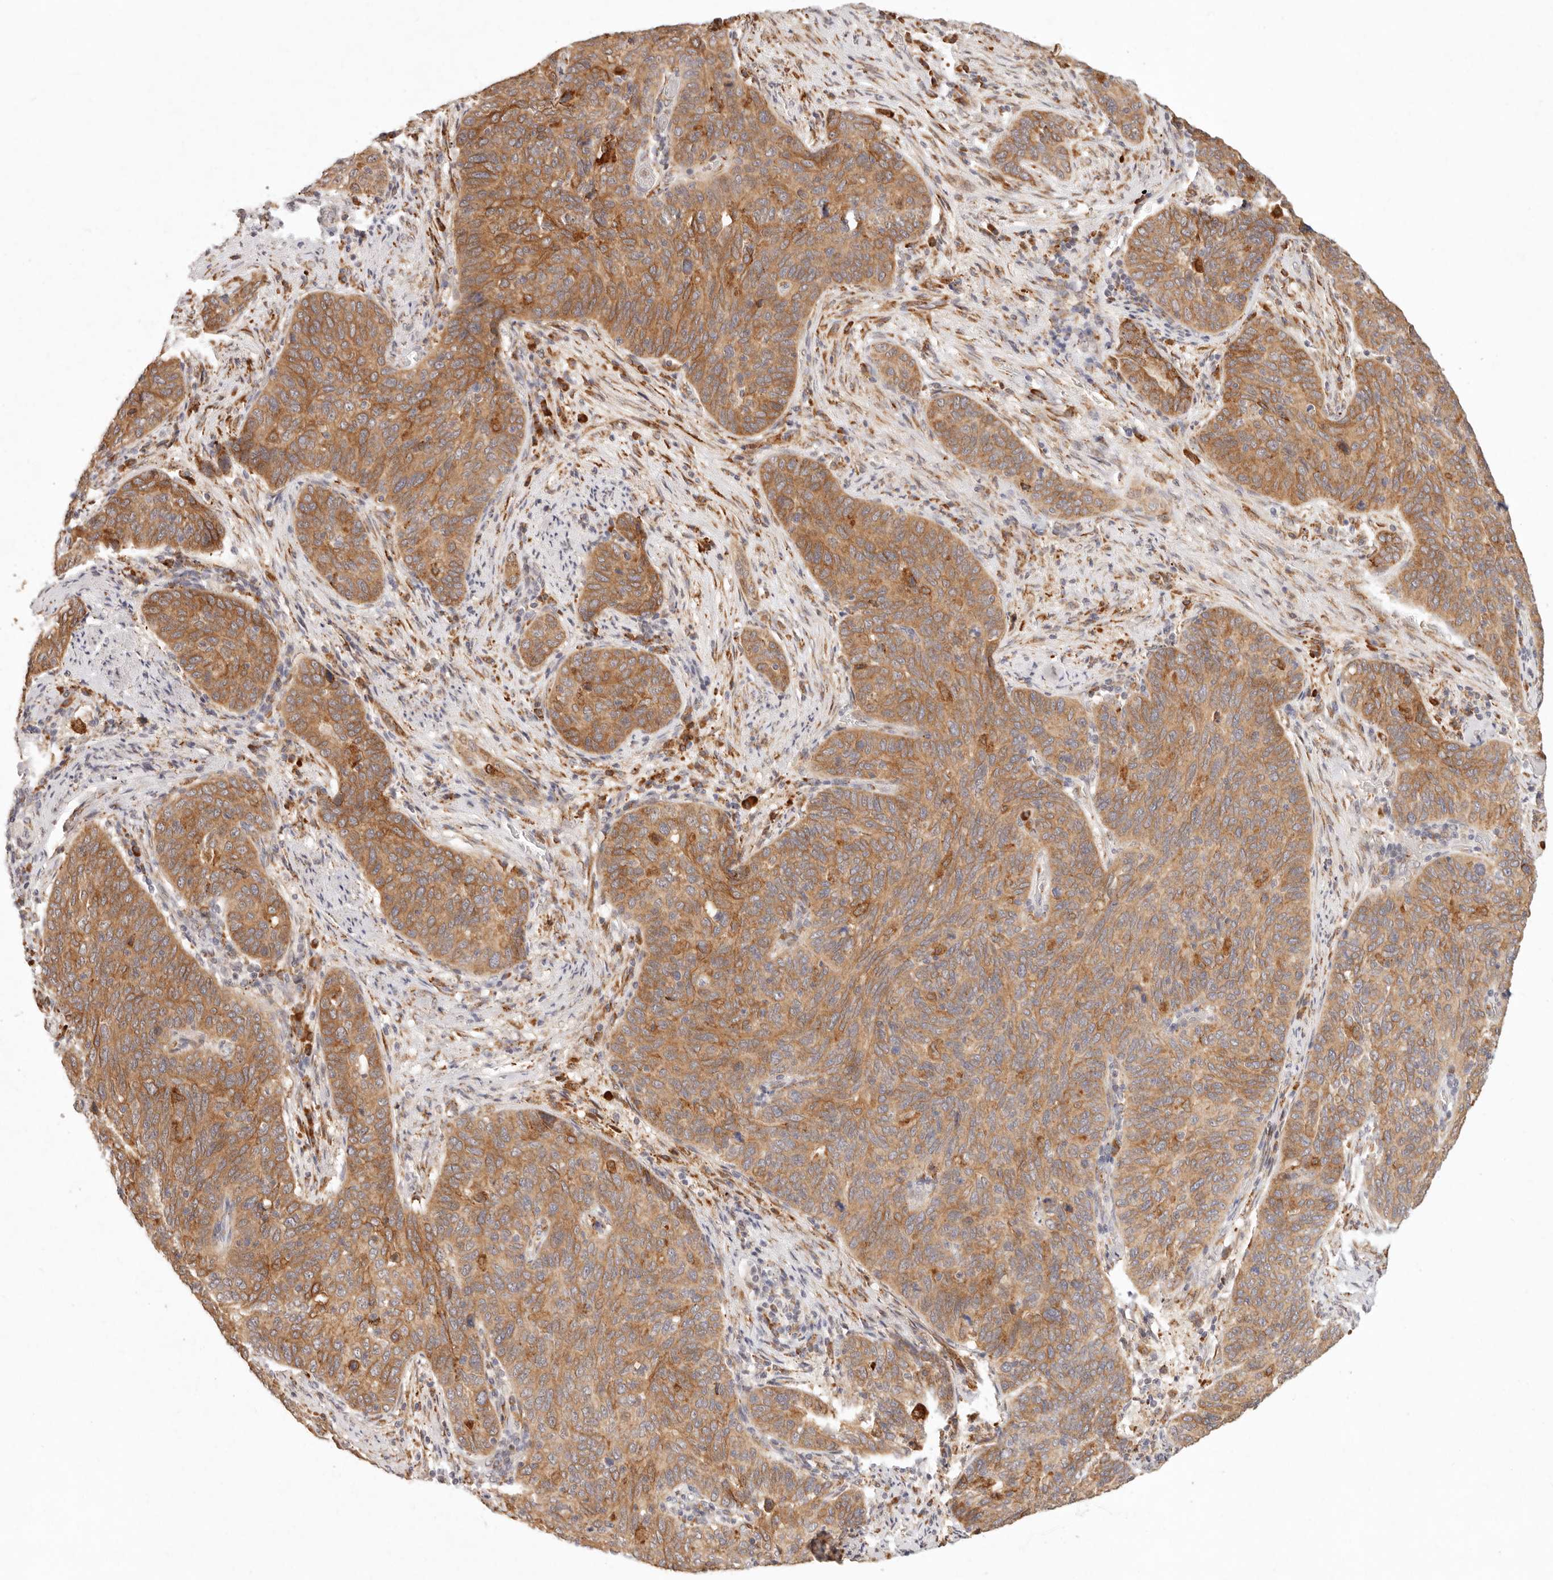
{"staining": {"intensity": "moderate", "quantity": ">75%", "location": "cytoplasmic/membranous"}, "tissue": "cervical cancer", "cell_type": "Tumor cells", "image_type": "cancer", "snomed": [{"axis": "morphology", "description": "Squamous cell carcinoma, NOS"}, {"axis": "topography", "description": "Cervix"}], "caption": "A medium amount of moderate cytoplasmic/membranous expression is present in about >75% of tumor cells in squamous cell carcinoma (cervical) tissue.", "gene": "C1orf127", "patient": {"sex": "female", "age": 60}}